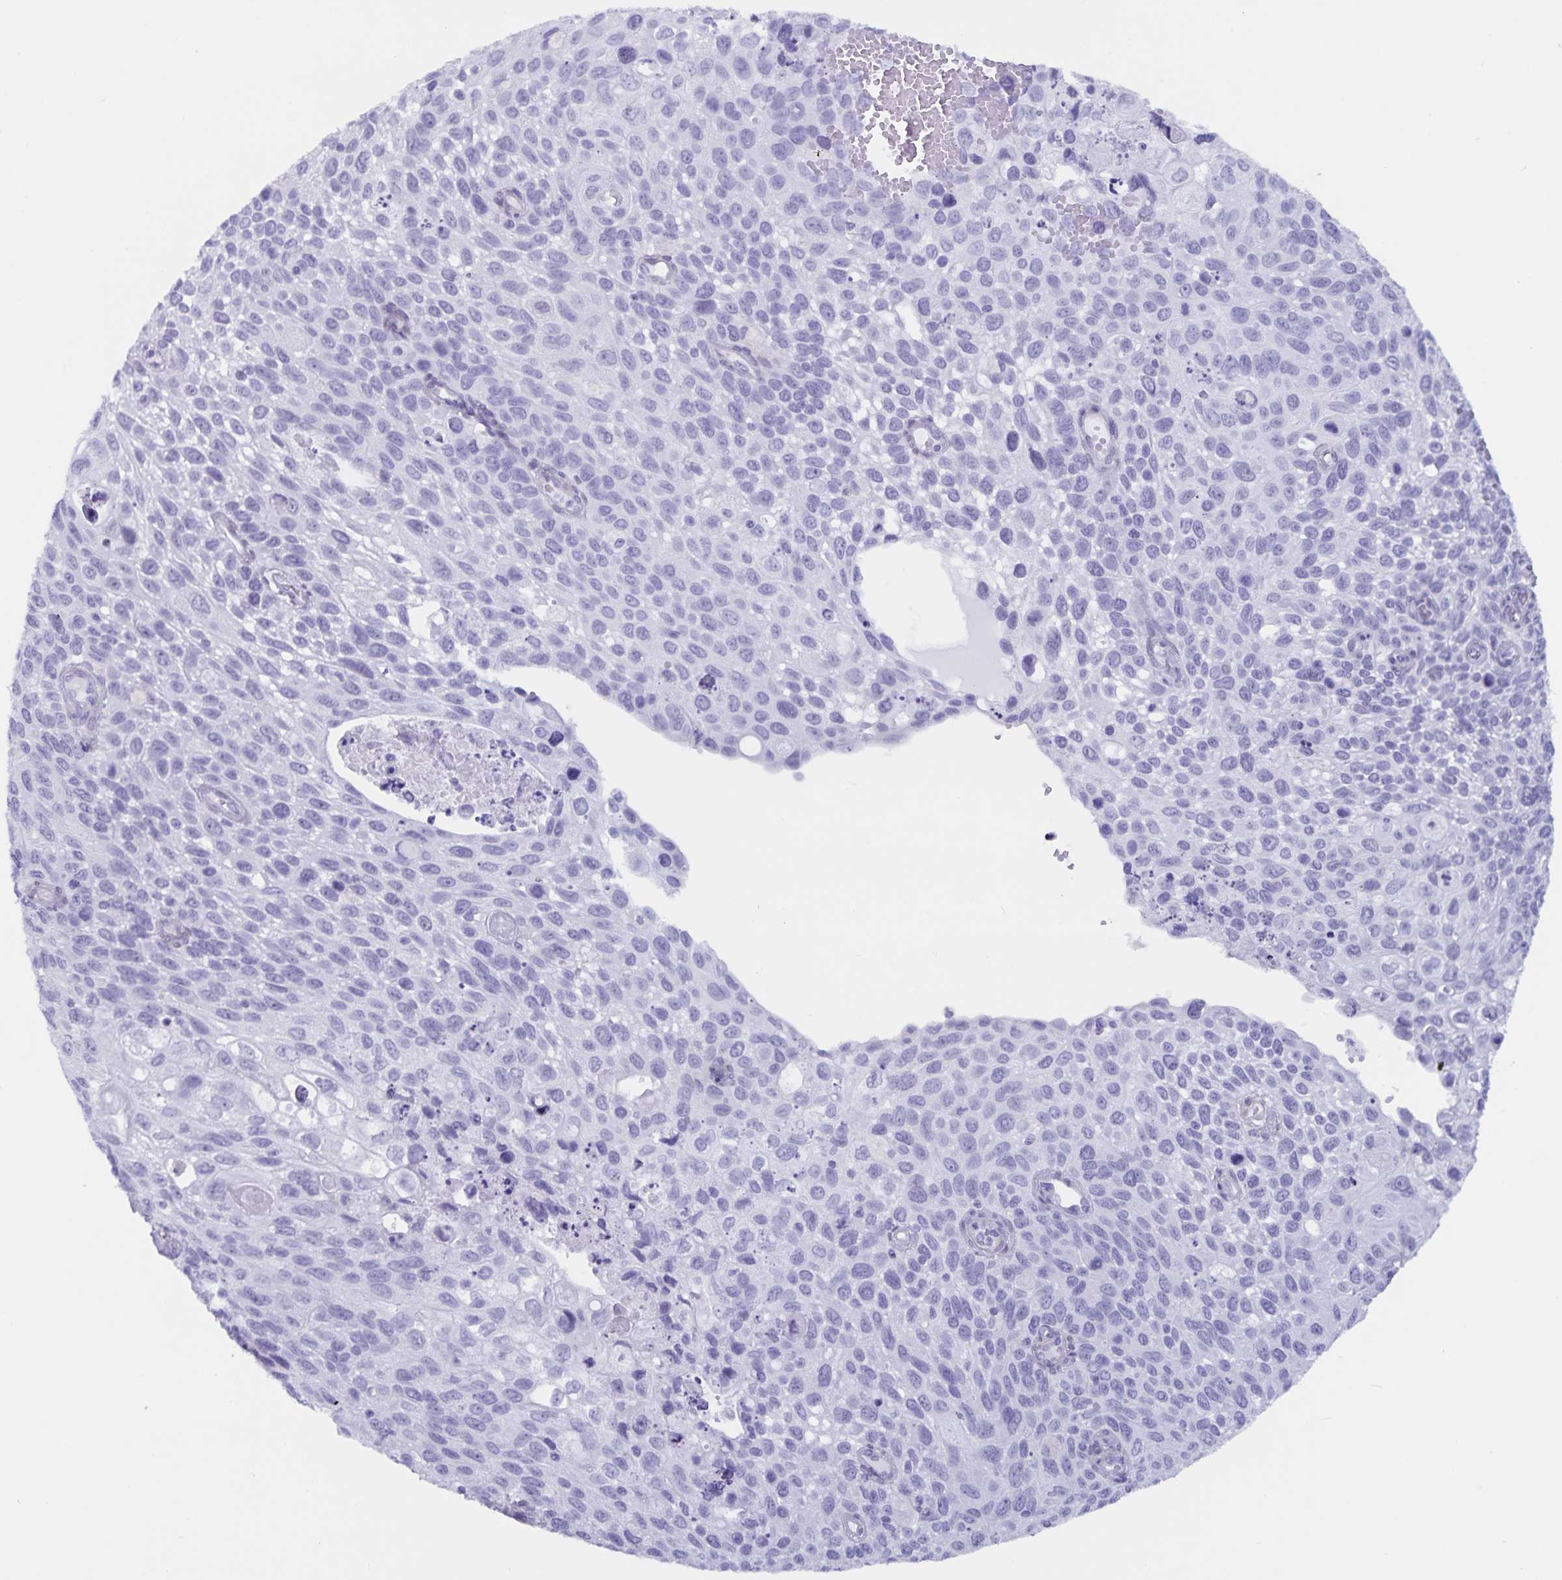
{"staining": {"intensity": "negative", "quantity": "none", "location": "none"}, "tissue": "cervical cancer", "cell_type": "Tumor cells", "image_type": "cancer", "snomed": [{"axis": "morphology", "description": "Squamous cell carcinoma, NOS"}, {"axis": "topography", "description": "Cervix"}], "caption": "IHC photomicrograph of neoplastic tissue: human cervical cancer stained with DAB (3,3'-diaminobenzidine) exhibits no significant protein staining in tumor cells.", "gene": "GPR137", "patient": {"sex": "female", "age": 70}}